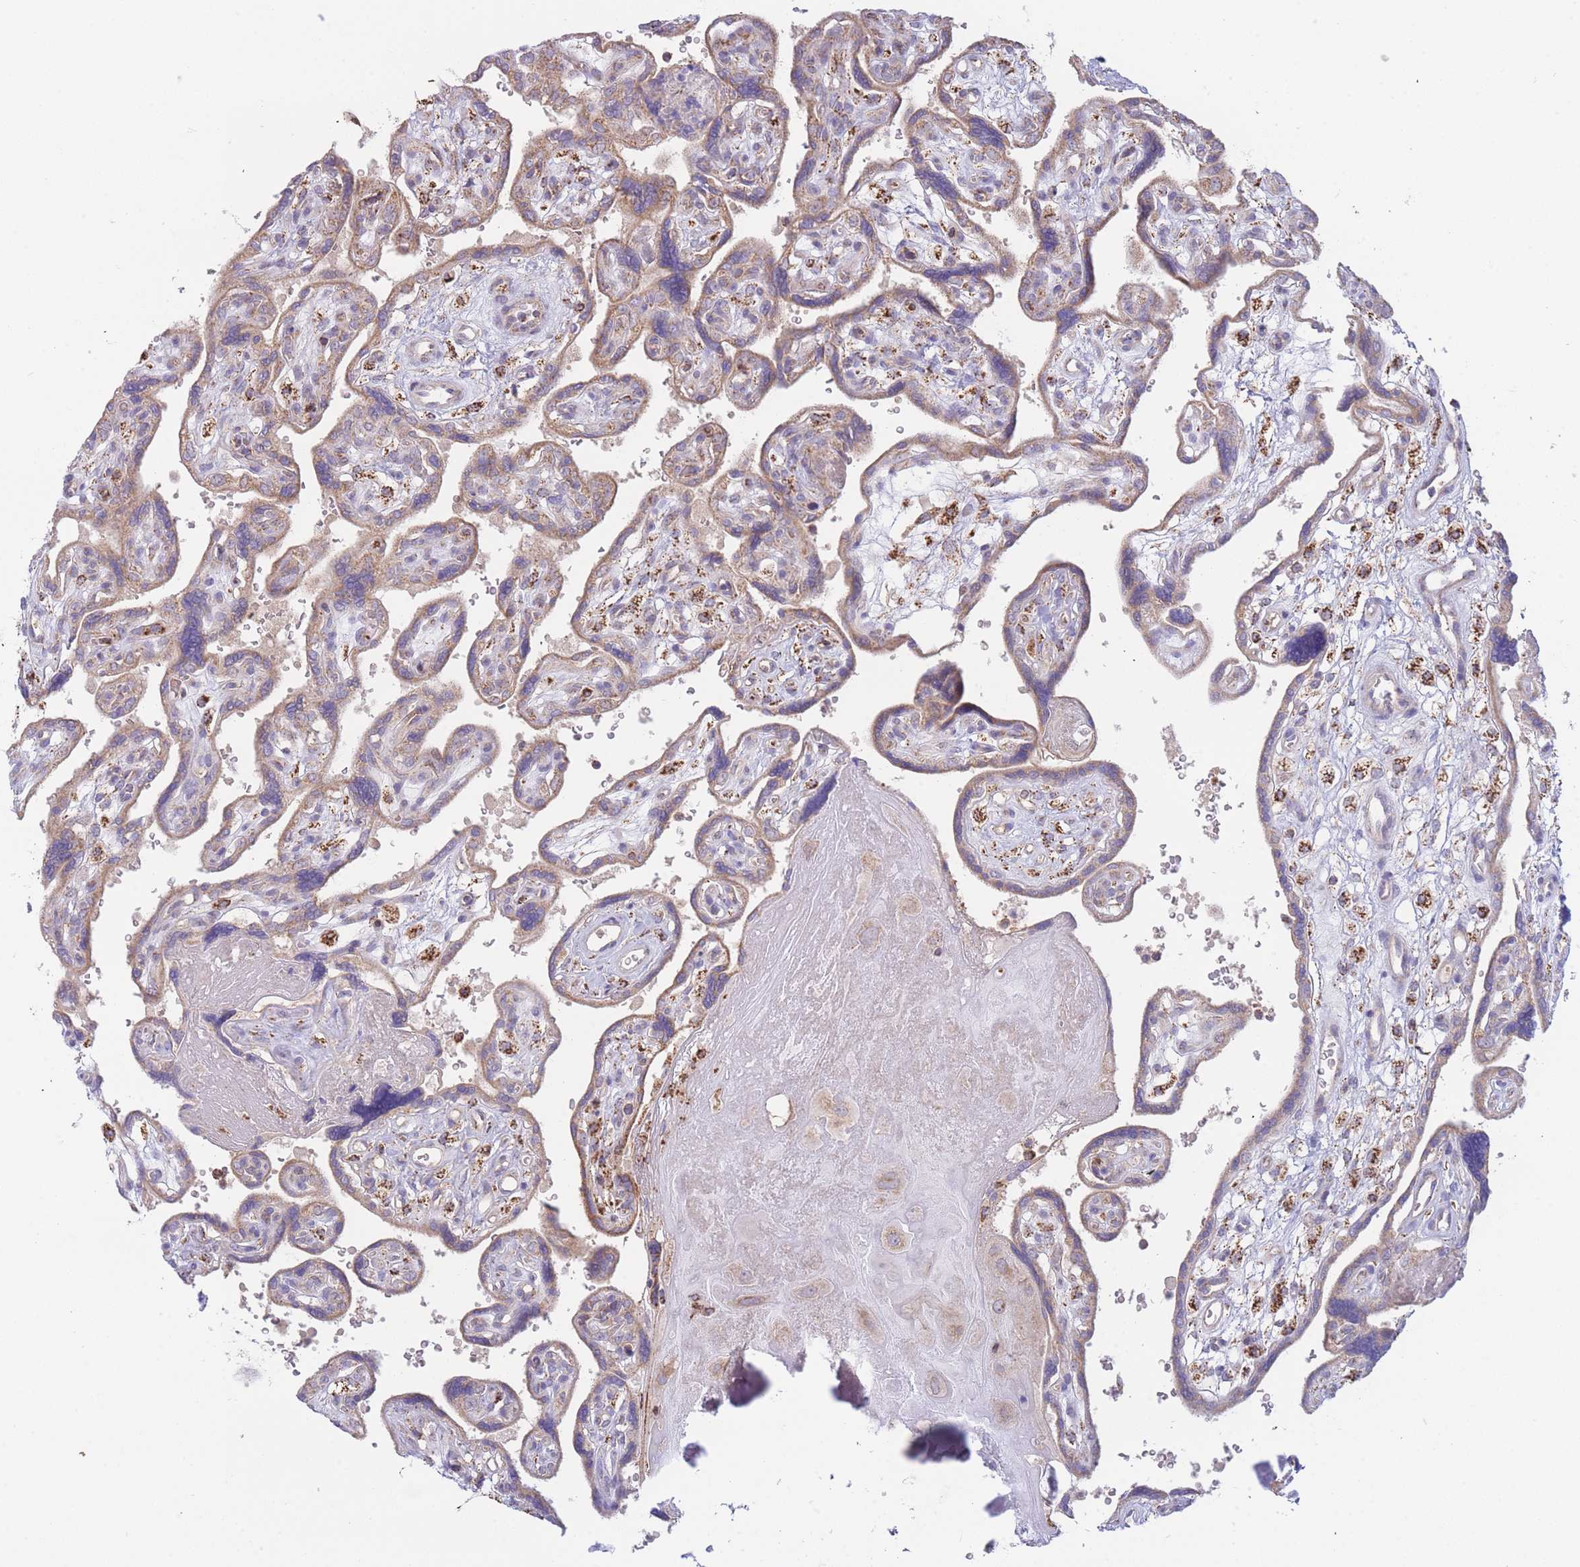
{"staining": {"intensity": "weak", "quantity": "<25%", "location": "cytoplasmic/membranous"}, "tissue": "placenta", "cell_type": "Decidual cells", "image_type": "normal", "snomed": [{"axis": "morphology", "description": "Normal tissue, NOS"}, {"axis": "topography", "description": "Placenta"}], "caption": "Decidual cells are negative for protein expression in benign human placenta. (Immunohistochemistry, brightfield microscopy, high magnification).", "gene": "MRPL17", "patient": {"sex": "female", "age": 39}}